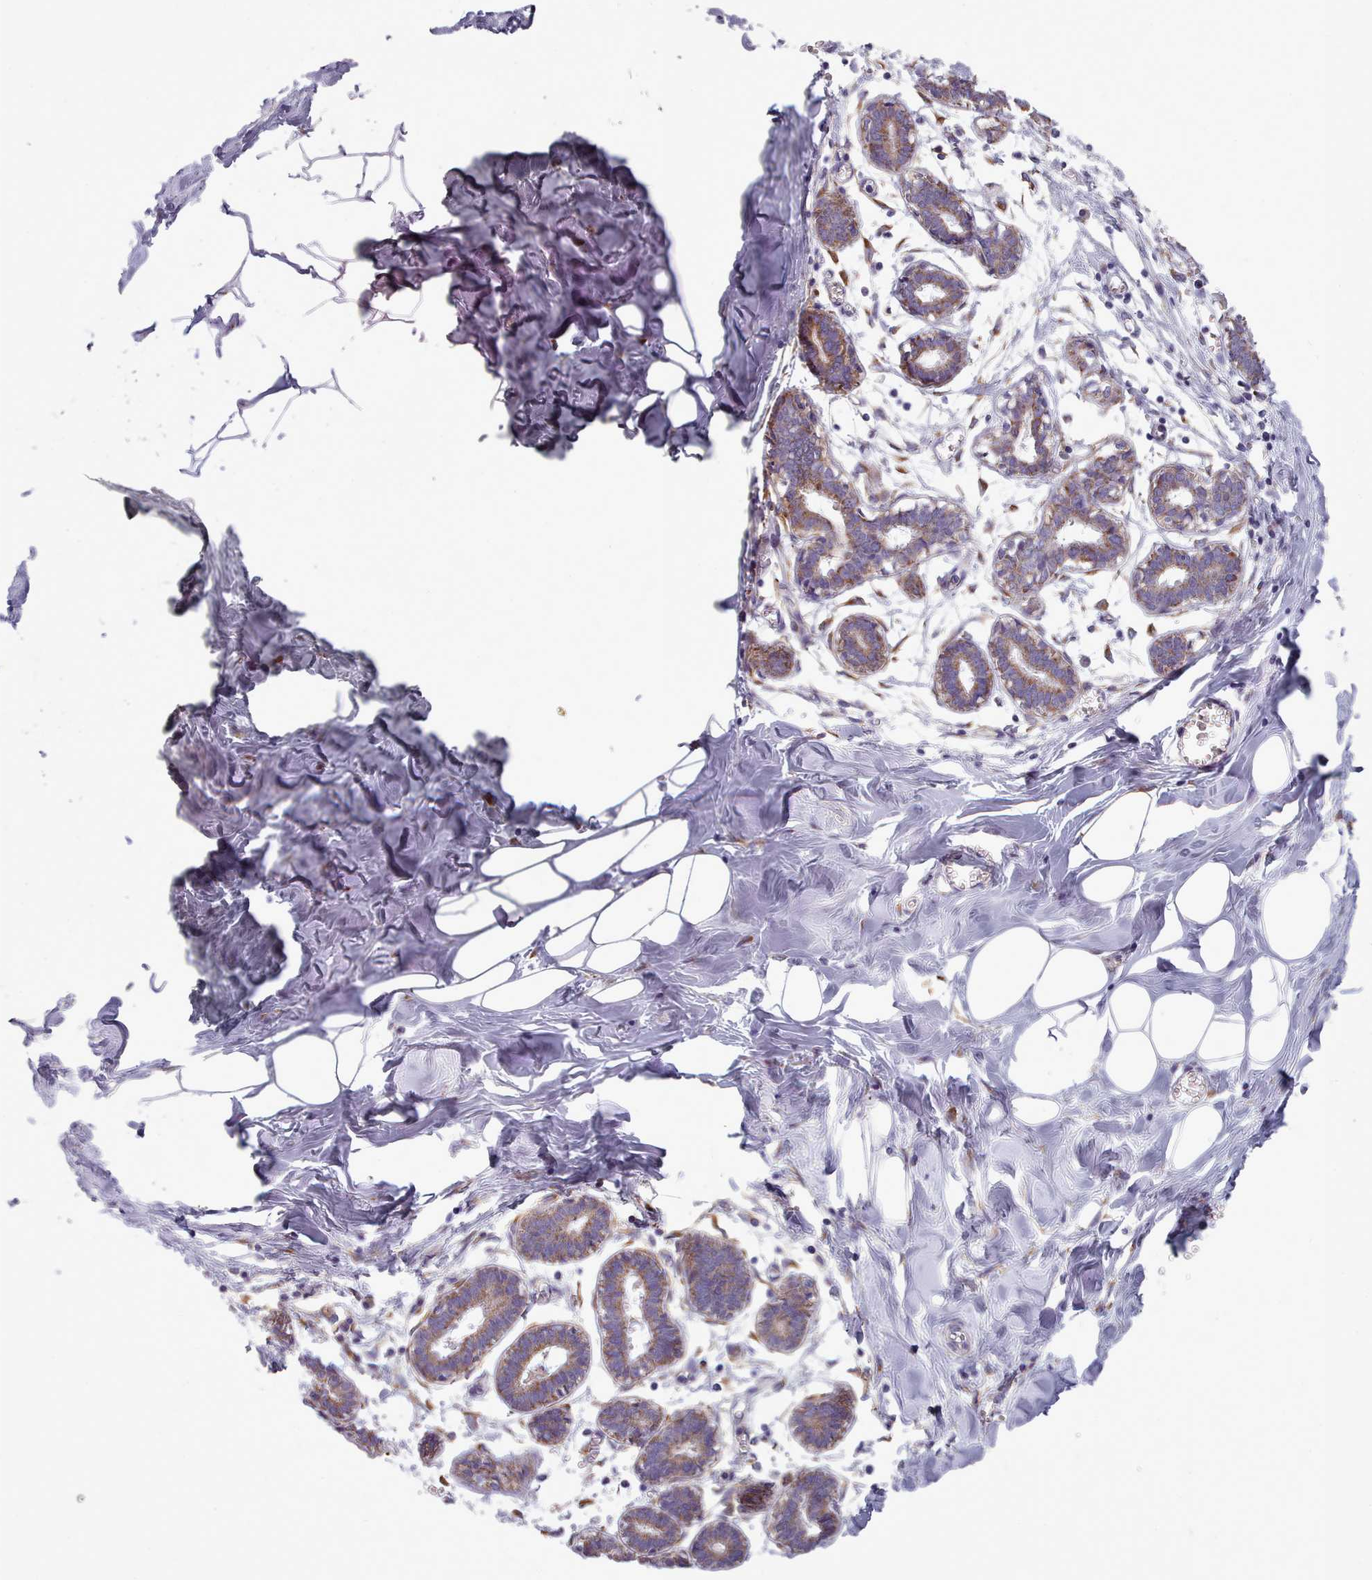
{"staining": {"intensity": "negative", "quantity": "none", "location": "none"}, "tissue": "breast", "cell_type": "Adipocytes", "image_type": "normal", "snomed": [{"axis": "morphology", "description": "Normal tissue, NOS"}, {"axis": "topography", "description": "Breast"}], "caption": "Immunohistochemistry (IHC) photomicrograph of unremarkable breast: human breast stained with DAB (3,3'-diaminobenzidine) reveals no significant protein expression in adipocytes. (DAB immunohistochemistry (IHC) with hematoxylin counter stain).", "gene": "FKBP10", "patient": {"sex": "female", "age": 27}}